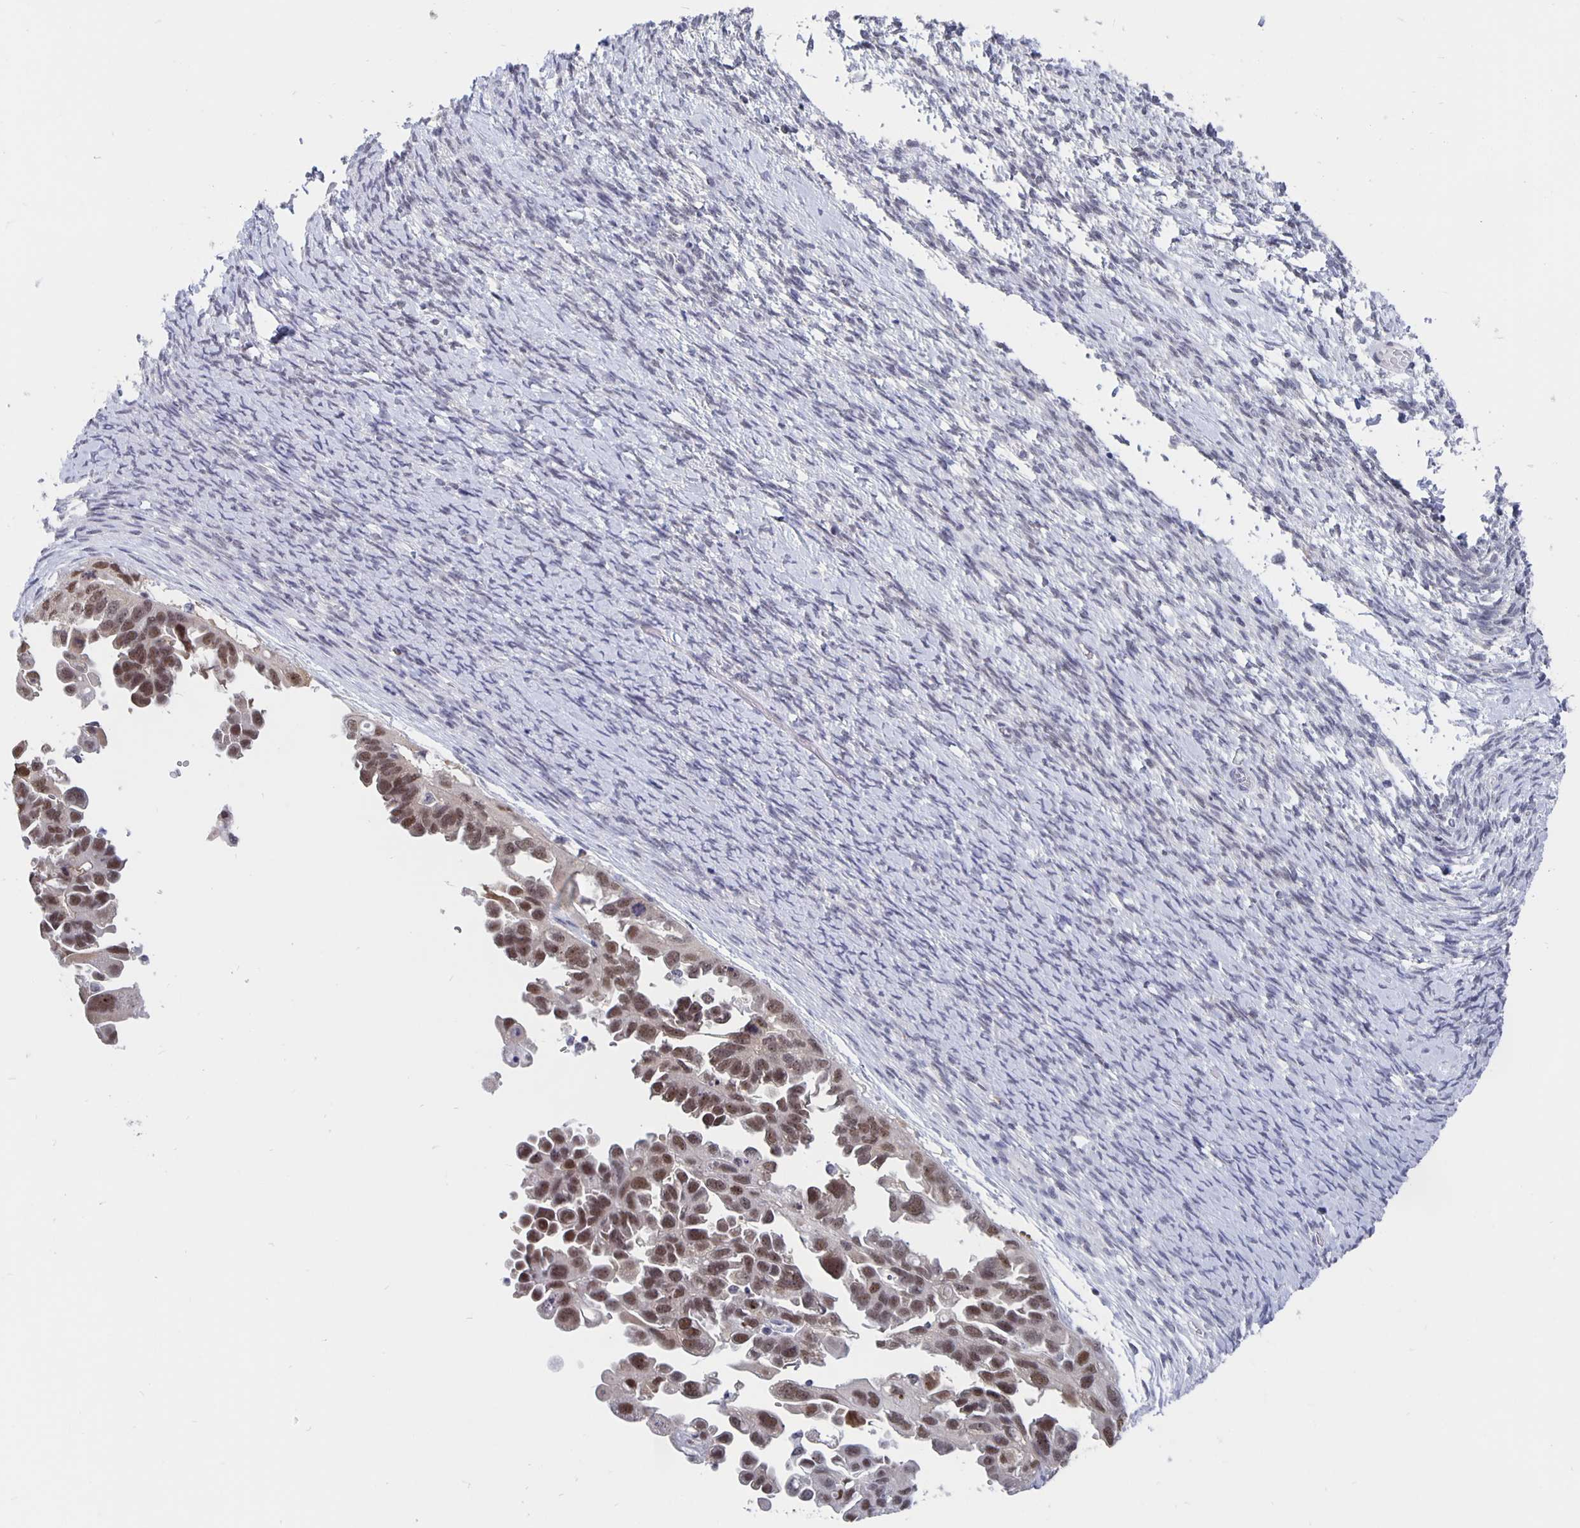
{"staining": {"intensity": "moderate", "quantity": ">75%", "location": "nuclear"}, "tissue": "ovarian cancer", "cell_type": "Tumor cells", "image_type": "cancer", "snomed": [{"axis": "morphology", "description": "Cystadenocarcinoma, serous, NOS"}, {"axis": "topography", "description": "Ovary"}], "caption": "Human serous cystadenocarcinoma (ovarian) stained with a brown dye demonstrates moderate nuclear positive expression in about >75% of tumor cells.", "gene": "ZNF691", "patient": {"sex": "female", "age": 53}}